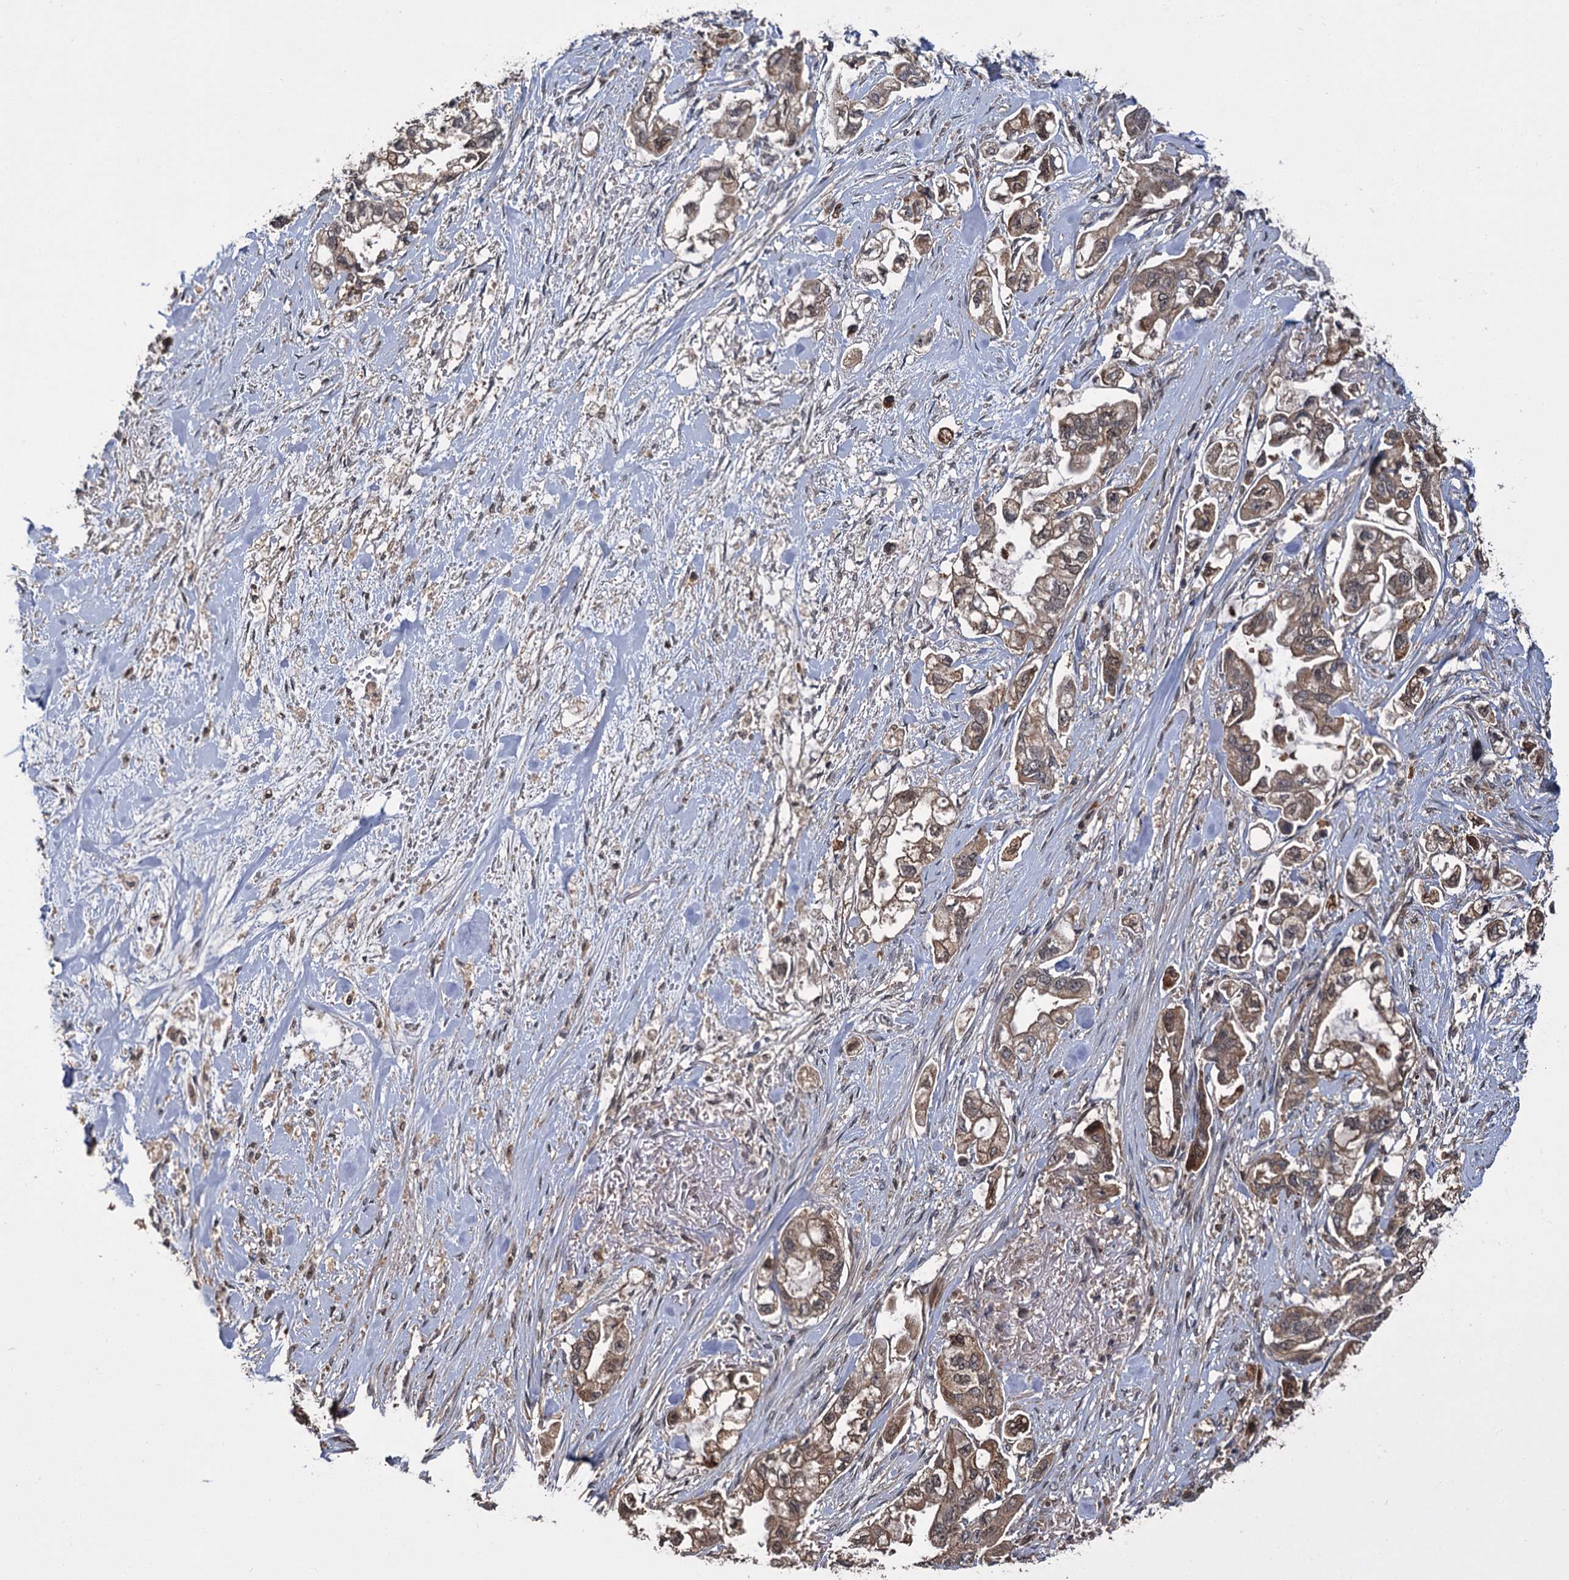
{"staining": {"intensity": "moderate", "quantity": ">75%", "location": "cytoplasmic/membranous,nuclear"}, "tissue": "stomach cancer", "cell_type": "Tumor cells", "image_type": "cancer", "snomed": [{"axis": "morphology", "description": "Adenocarcinoma, NOS"}, {"axis": "topography", "description": "Stomach"}], "caption": "Stomach cancer tissue reveals moderate cytoplasmic/membranous and nuclear expression in about >75% of tumor cells", "gene": "KANSL2", "patient": {"sex": "male", "age": 62}}